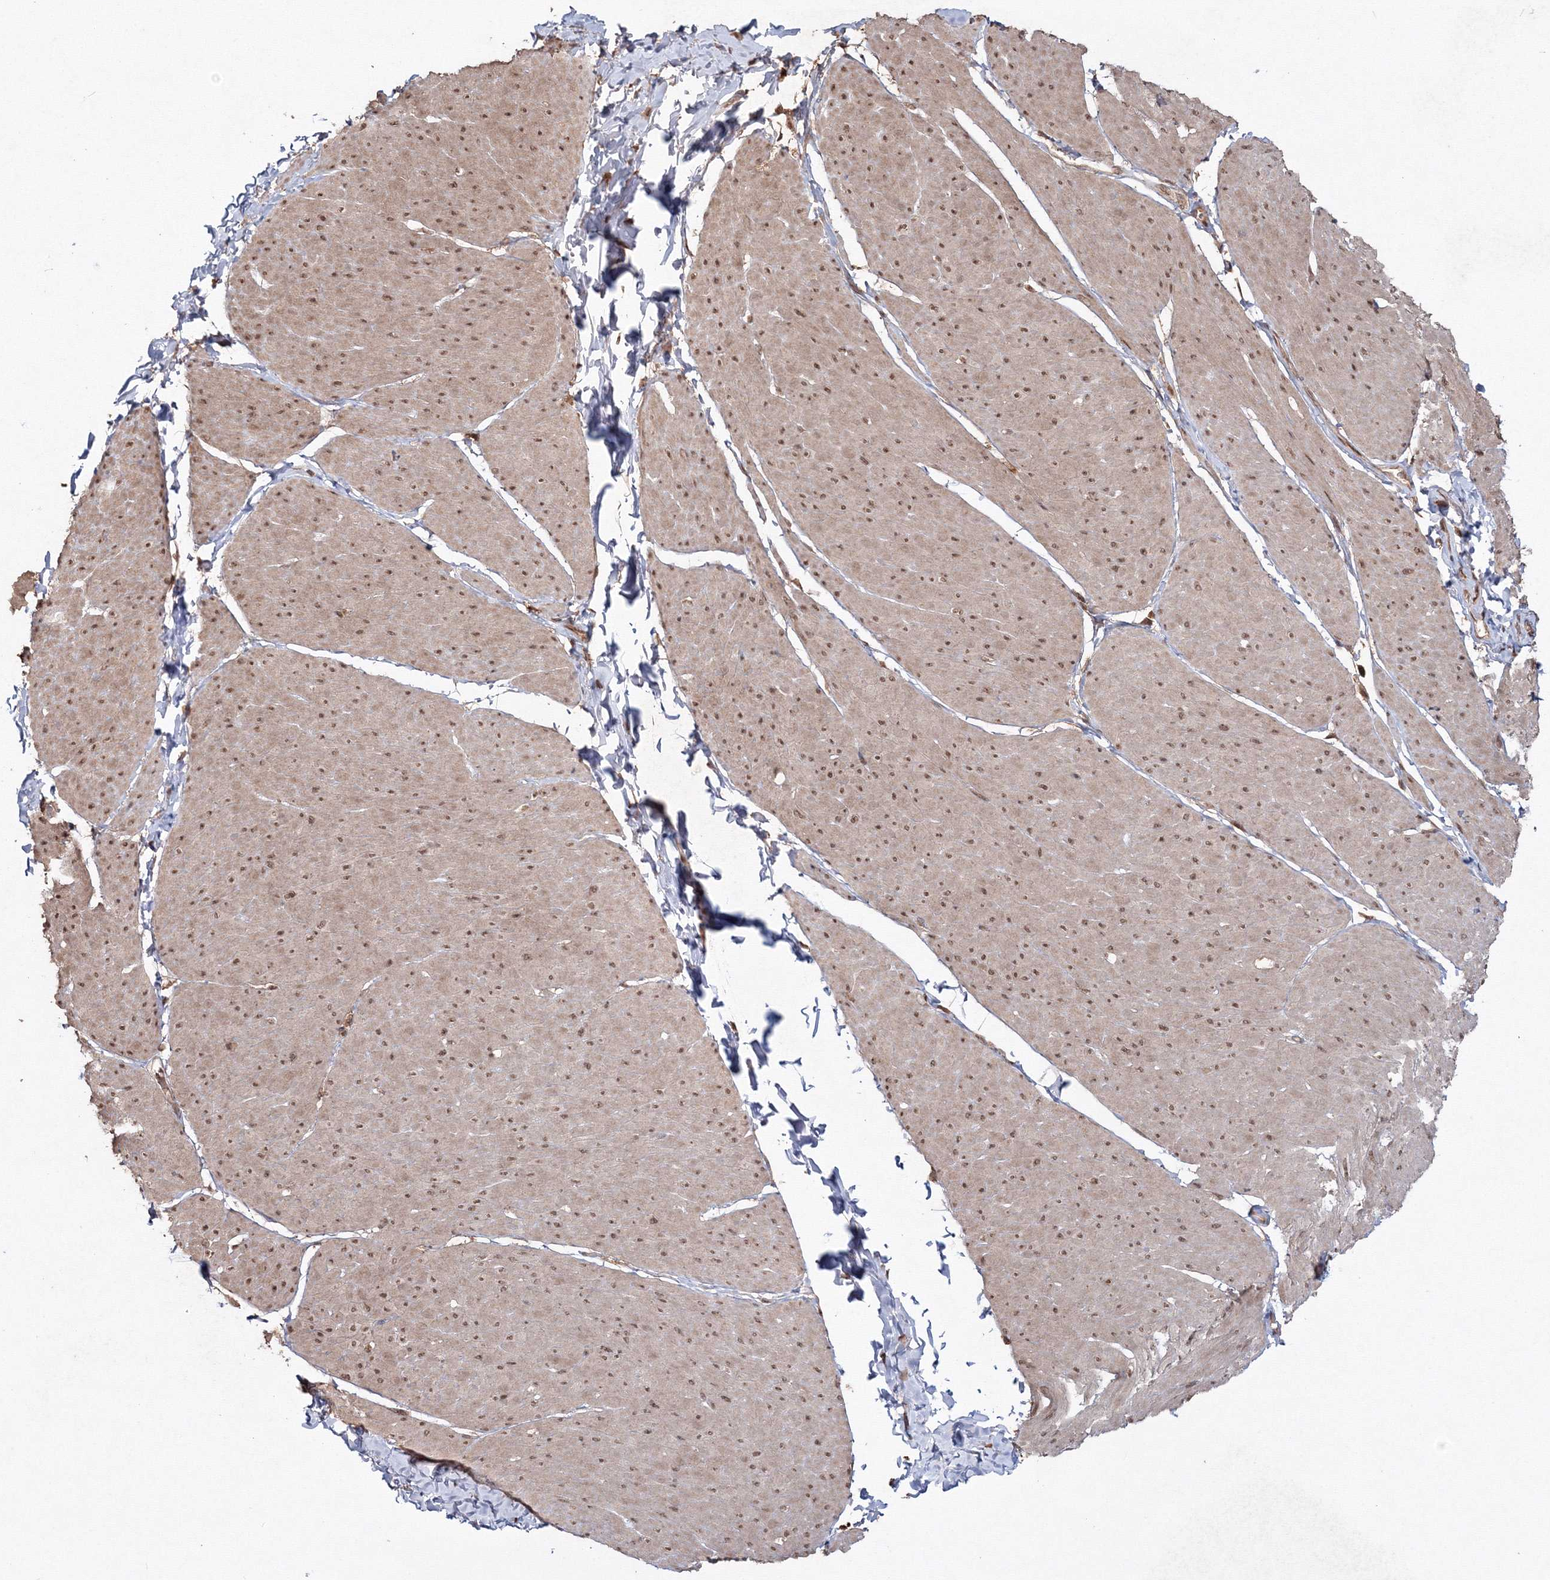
{"staining": {"intensity": "moderate", "quantity": ">75%", "location": "cytoplasmic/membranous,nuclear"}, "tissue": "smooth muscle", "cell_type": "Smooth muscle cells", "image_type": "normal", "snomed": [{"axis": "morphology", "description": "Urothelial carcinoma, High grade"}, {"axis": "topography", "description": "Urinary bladder"}], "caption": "DAB immunohistochemical staining of benign smooth muscle reveals moderate cytoplasmic/membranous,nuclear protein staining in about >75% of smooth muscle cells. (Brightfield microscopy of DAB IHC at high magnification).", "gene": "PEX13", "patient": {"sex": "male", "age": 46}}